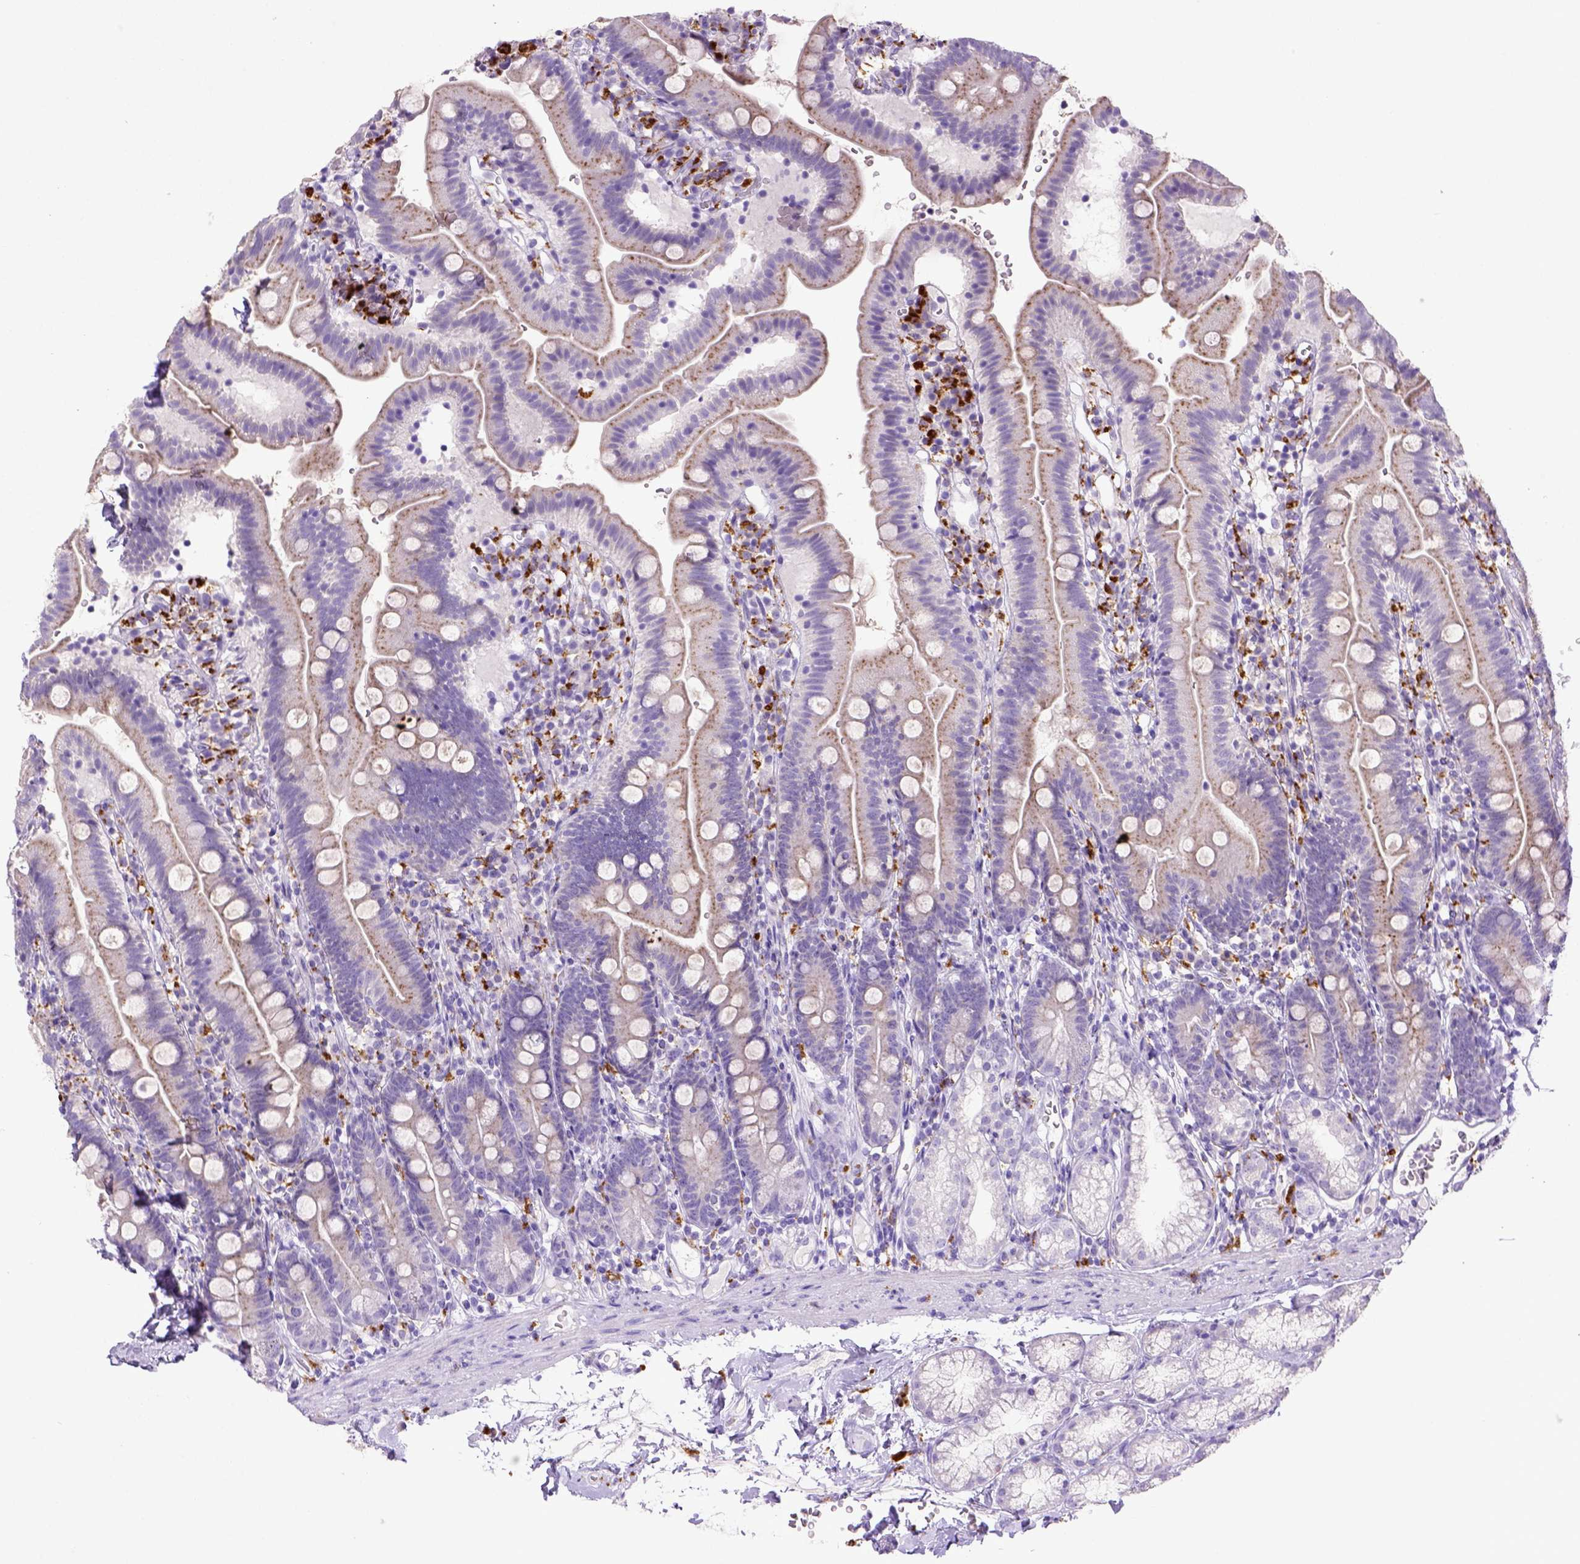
{"staining": {"intensity": "negative", "quantity": "none", "location": "none"}, "tissue": "duodenum", "cell_type": "Glandular cells", "image_type": "normal", "snomed": [{"axis": "morphology", "description": "Normal tissue, NOS"}, {"axis": "topography", "description": "Duodenum"}], "caption": "An image of duodenum stained for a protein shows no brown staining in glandular cells.", "gene": "CD68", "patient": {"sex": "female", "age": 67}}